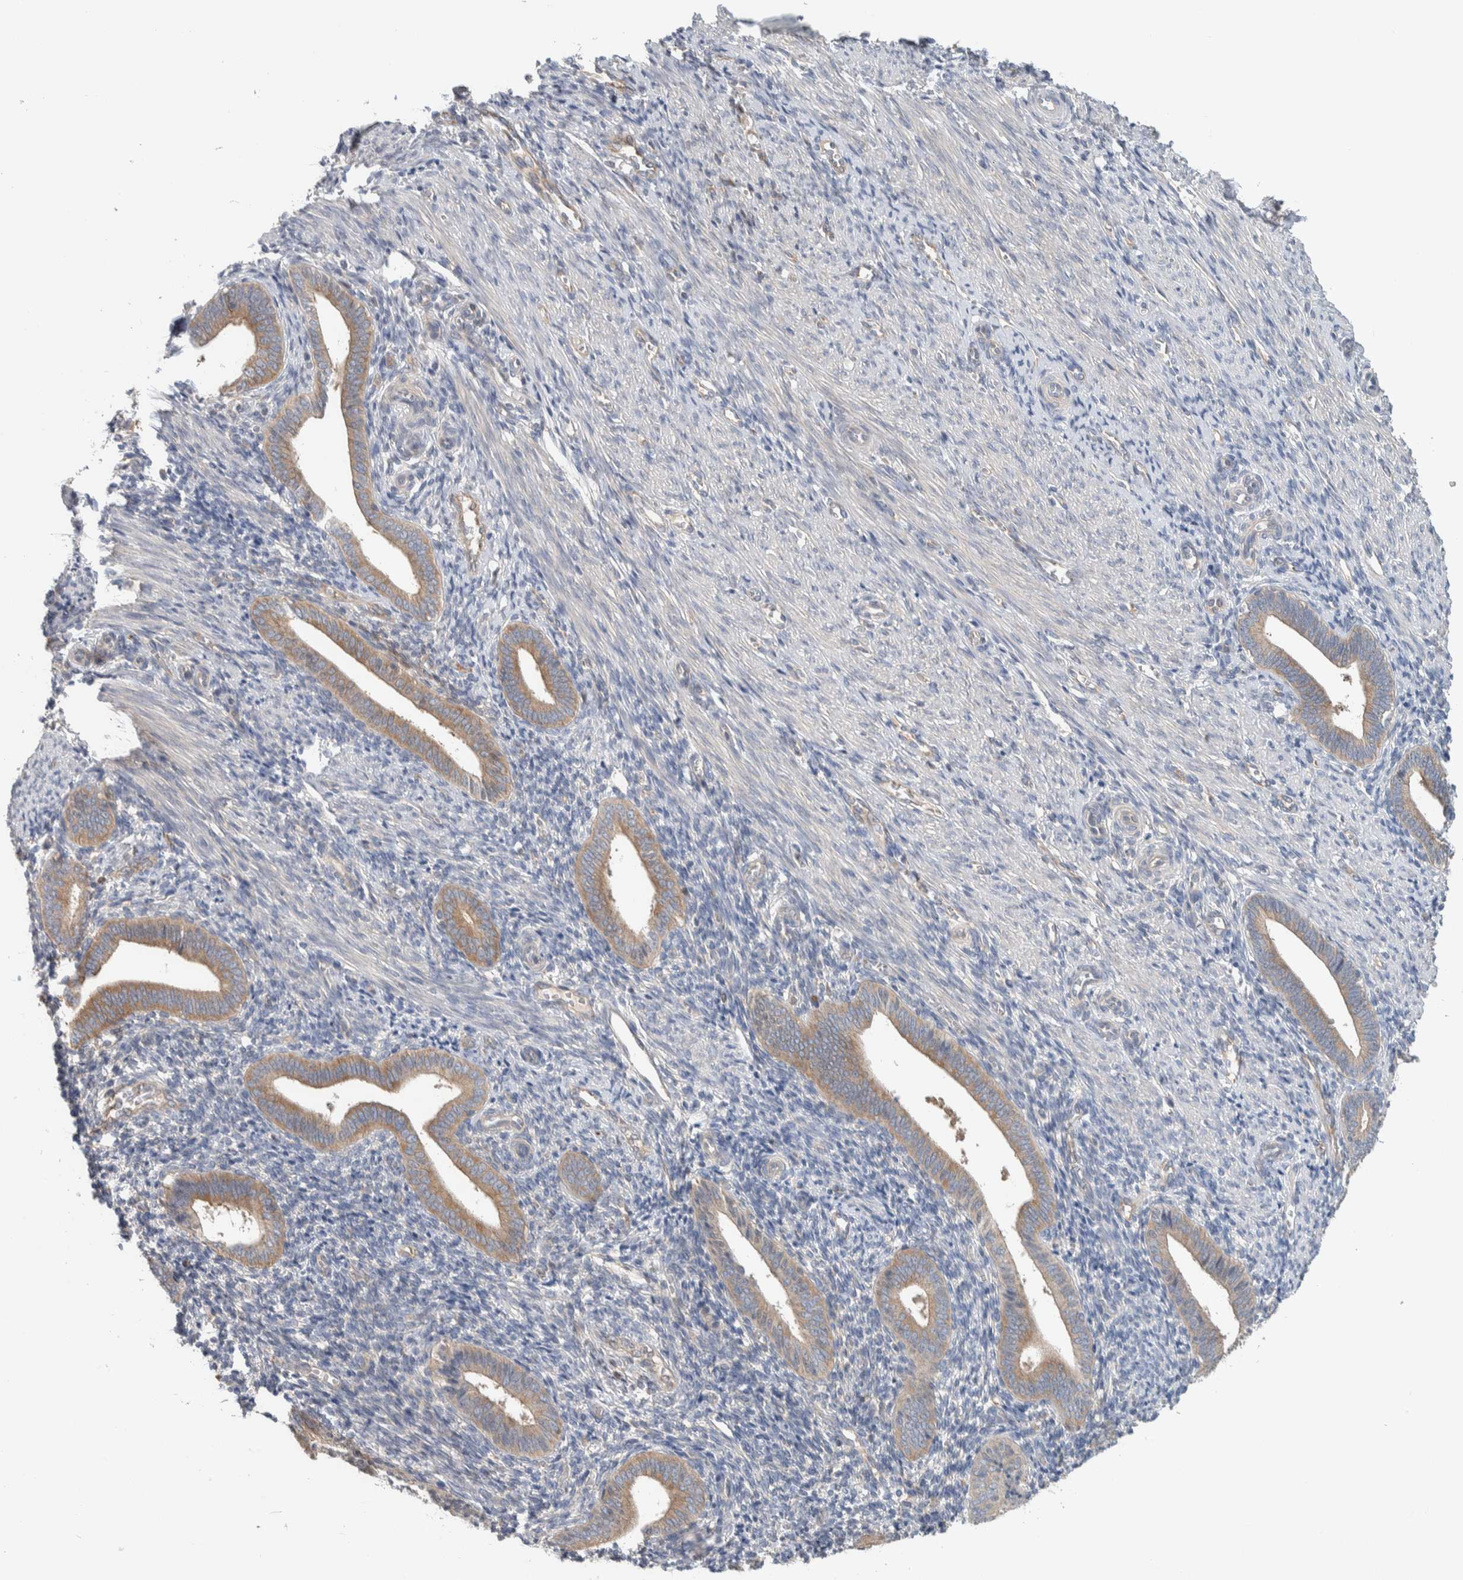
{"staining": {"intensity": "negative", "quantity": "none", "location": "none"}, "tissue": "endometrium", "cell_type": "Cells in endometrial stroma", "image_type": "normal", "snomed": [{"axis": "morphology", "description": "Normal tissue, NOS"}, {"axis": "topography", "description": "Uterus"}, {"axis": "topography", "description": "Endometrium"}], "caption": "Endometrium stained for a protein using IHC demonstrates no positivity cells in endometrial stroma.", "gene": "NFKB2", "patient": {"sex": "female", "age": 33}}